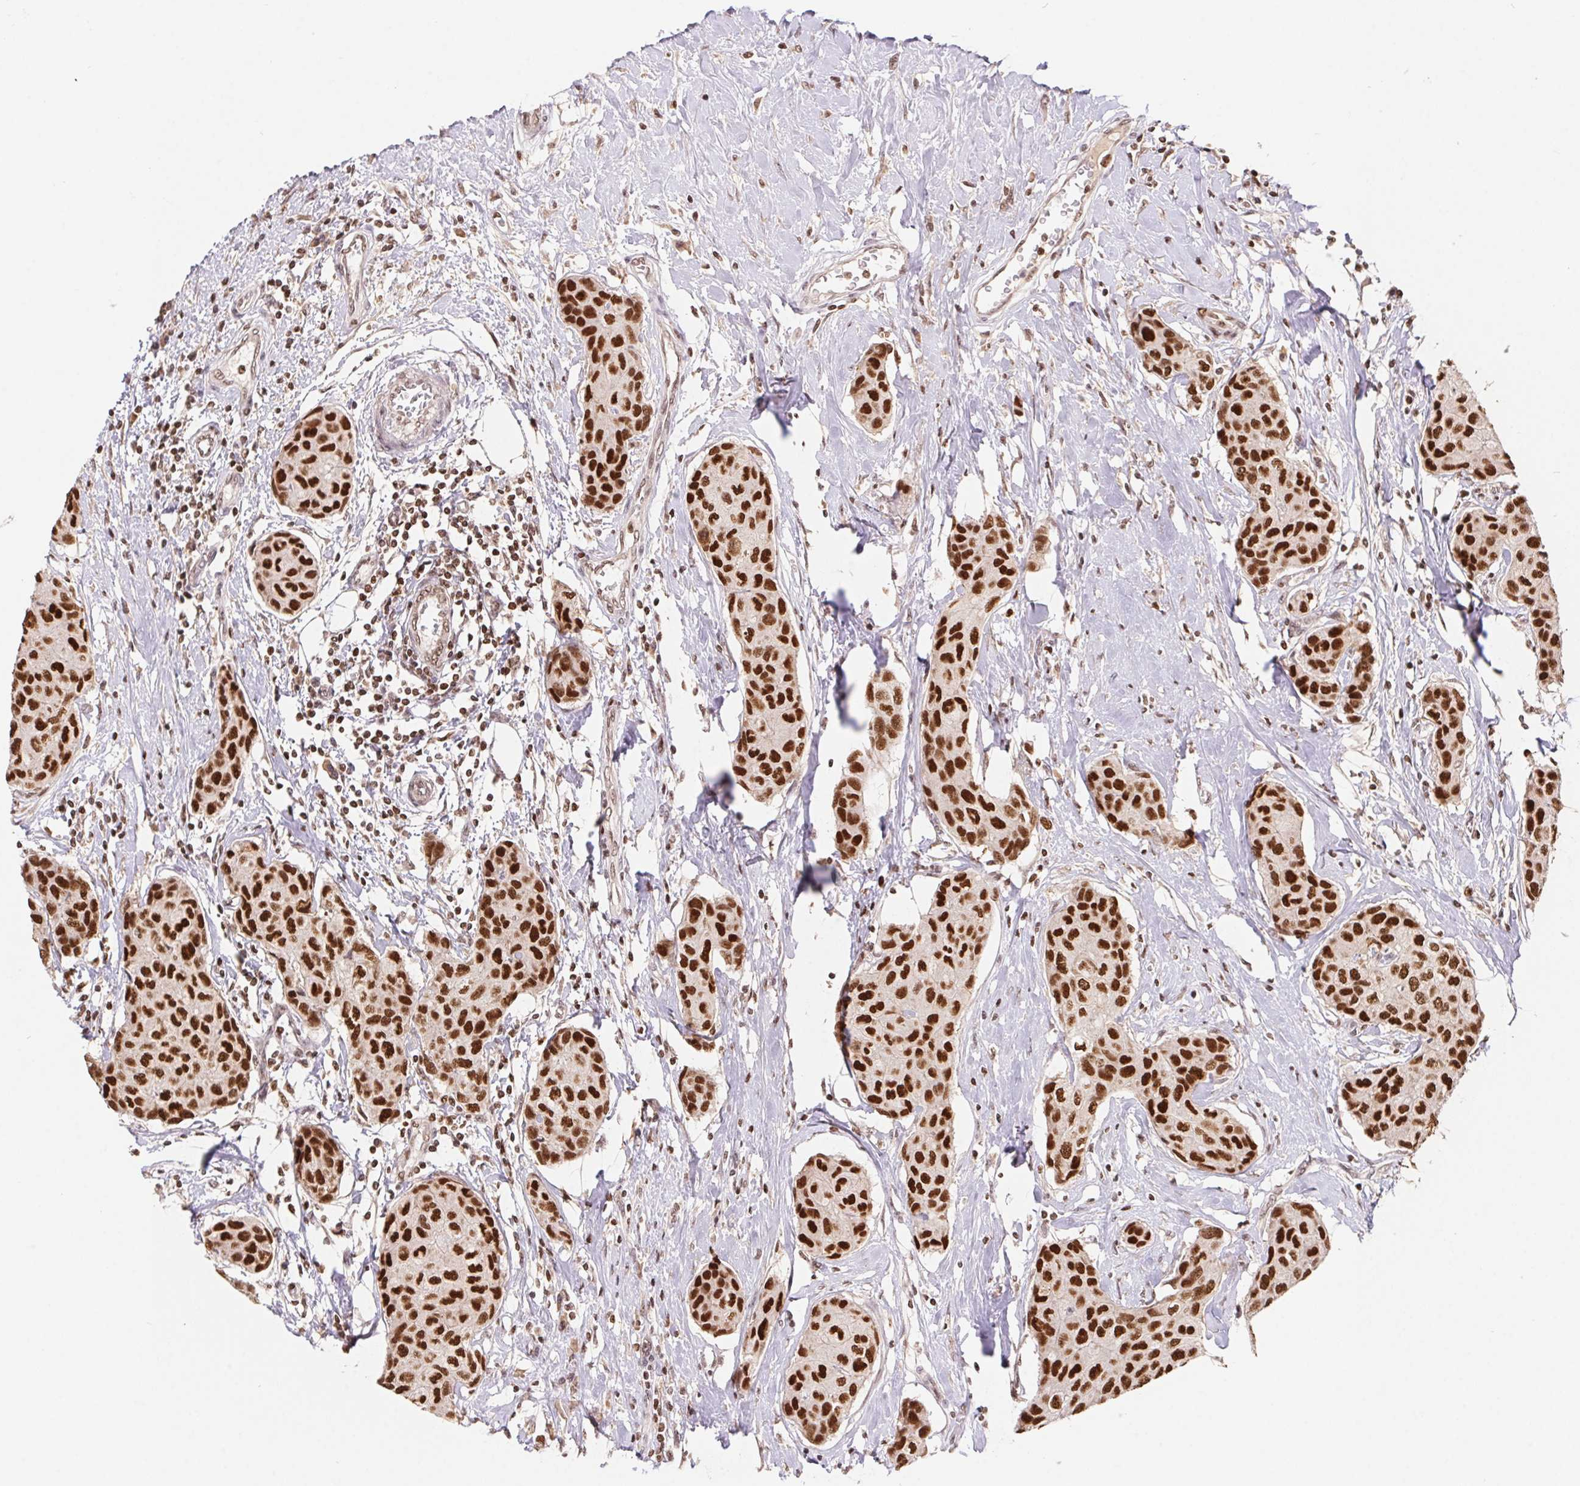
{"staining": {"intensity": "strong", "quantity": ">75%", "location": "nuclear"}, "tissue": "breast cancer", "cell_type": "Tumor cells", "image_type": "cancer", "snomed": [{"axis": "morphology", "description": "Duct carcinoma"}, {"axis": "topography", "description": "Breast"}], "caption": "Breast intraductal carcinoma stained with a protein marker reveals strong staining in tumor cells.", "gene": "POLD3", "patient": {"sex": "female", "age": 80}}